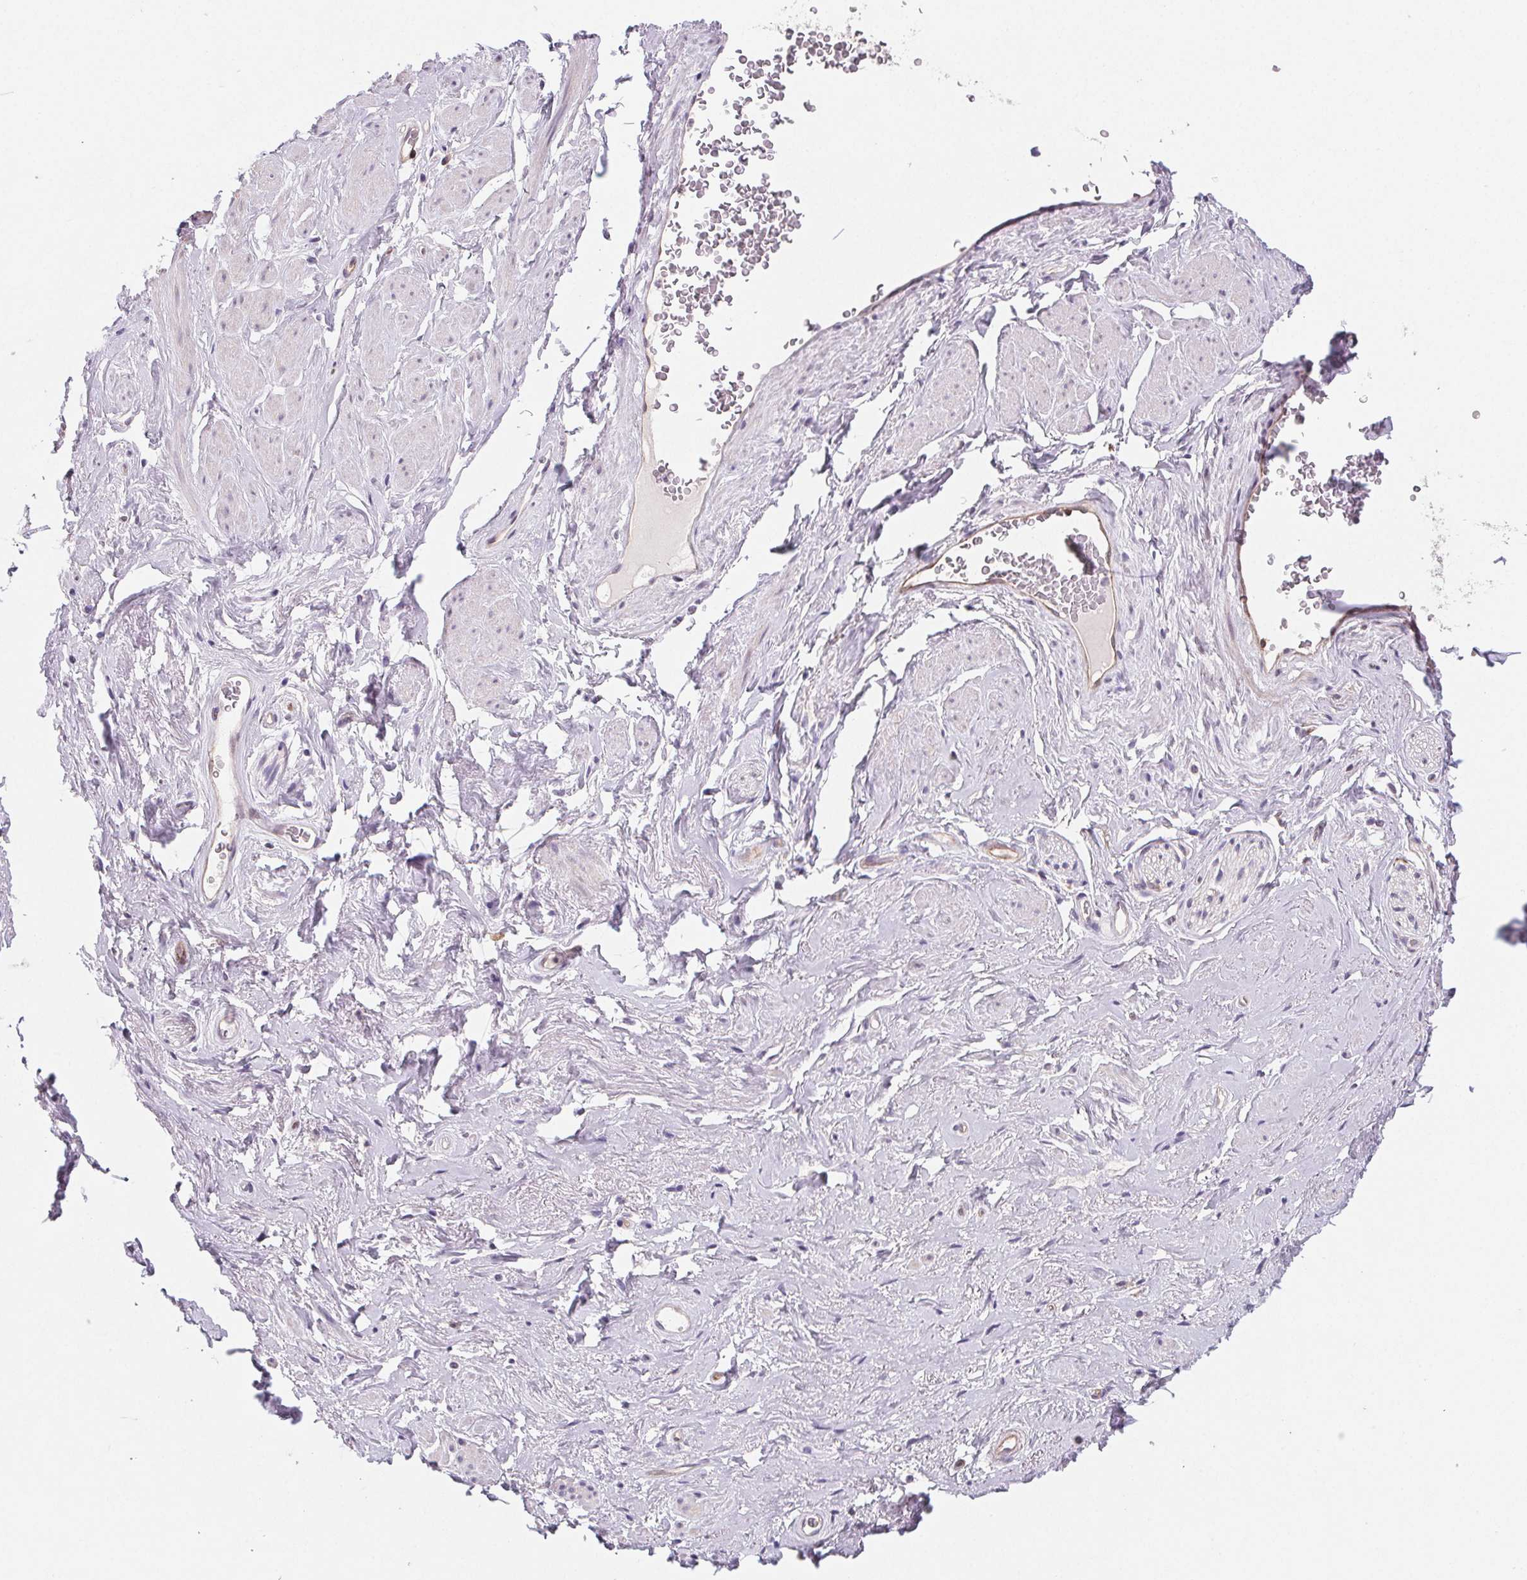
{"staining": {"intensity": "negative", "quantity": "none", "location": "none"}, "tissue": "soft tissue", "cell_type": "Fibroblasts", "image_type": "normal", "snomed": [{"axis": "morphology", "description": "Normal tissue, NOS"}, {"axis": "topography", "description": "Vagina"}, {"axis": "topography", "description": "Peripheral nerve tissue"}], "caption": "Immunohistochemical staining of benign human soft tissue demonstrates no significant staining in fibroblasts.", "gene": "GBP1", "patient": {"sex": "female", "age": 71}}